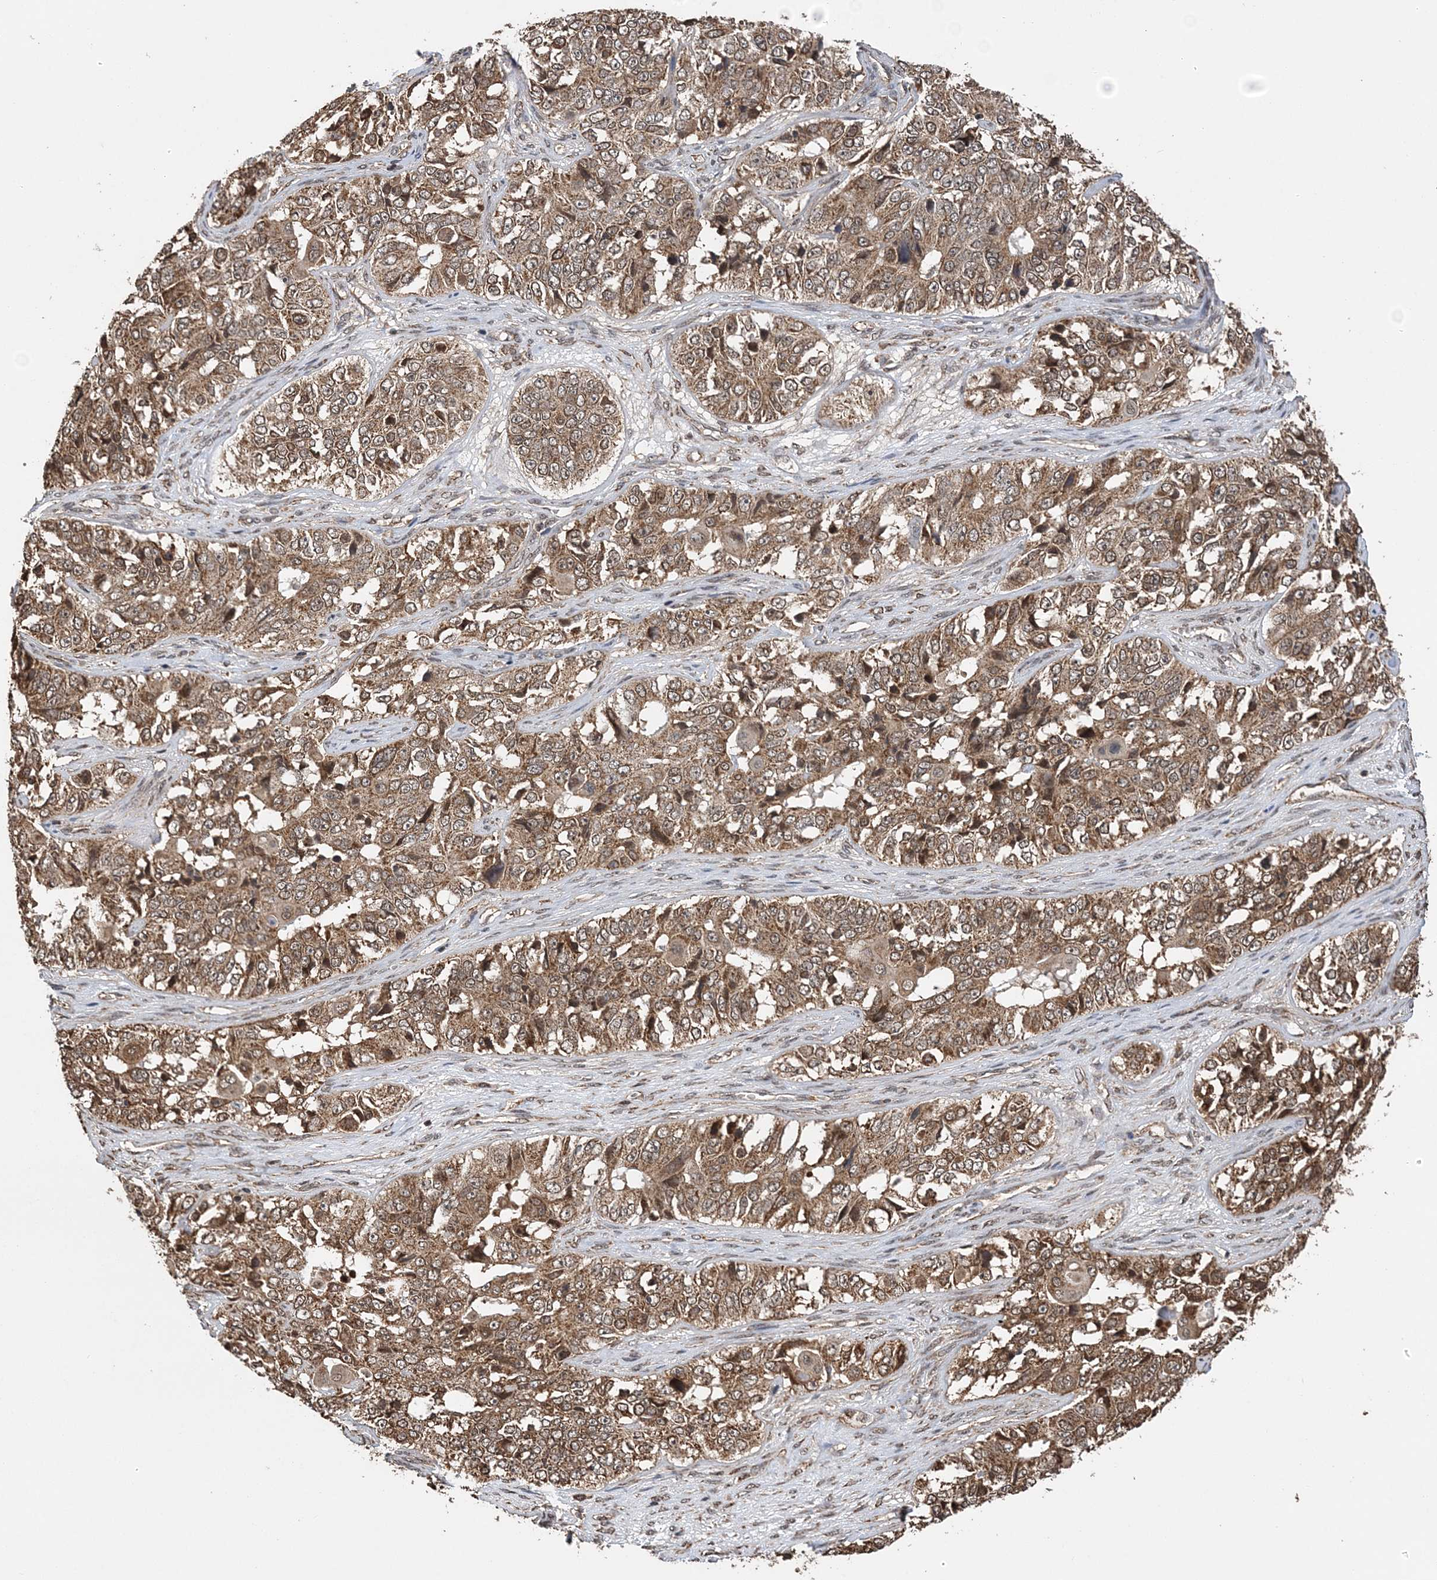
{"staining": {"intensity": "moderate", "quantity": ">75%", "location": "cytoplasmic/membranous"}, "tissue": "ovarian cancer", "cell_type": "Tumor cells", "image_type": "cancer", "snomed": [{"axis": "morphology", "description": "Carcinoma, endometroid"}, {"axis": "topography", "description": "Ovary"}], "caption": "Protein expression analysis of human ovarian cancer reveals moderate cytoplasmic/membranous expression in approximately >75% of tumor cells.", "gene": "PCBP1", "patient": {"sex": "female", "age": 51}}